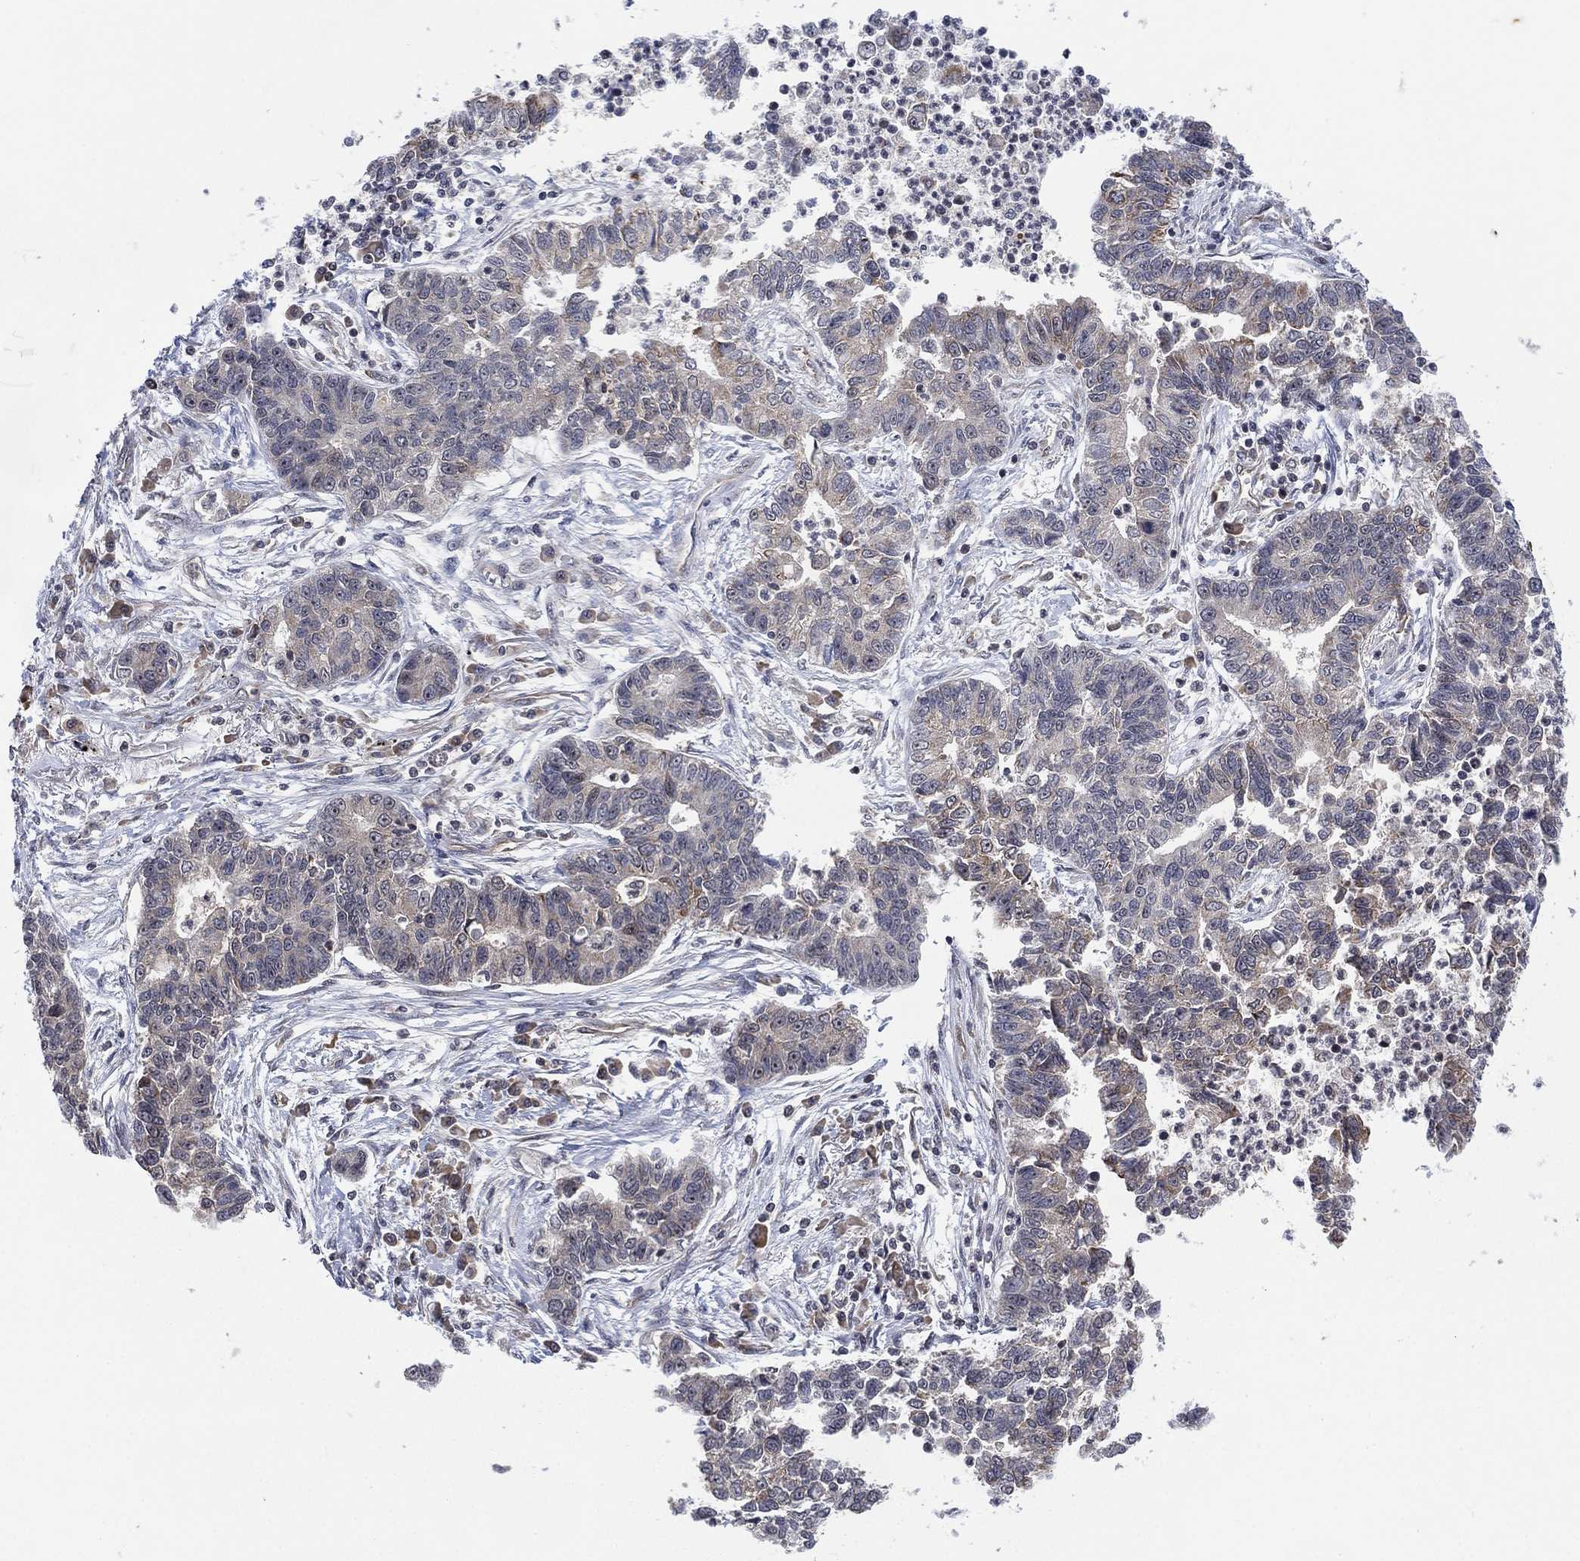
{"staining": {"intensity": "negative", "quantity": "none", "location": "none"}, "tissue": "lung cancer", "cell_type": "Tumor cells", "image_type": "cancer", "snomed": [{"axis": "morphology", "description": "Adenocarcinoma, NOS"}, {"axis": "topography", "description": "Lung"}], "caption": "Micrograph shows no significant protein positivity in tumor cells of adenocarcinoma (lung). Nuclei are stained in blue.", "gene": "TMCO1", "patient": {"sex": "female", "age": 57}}